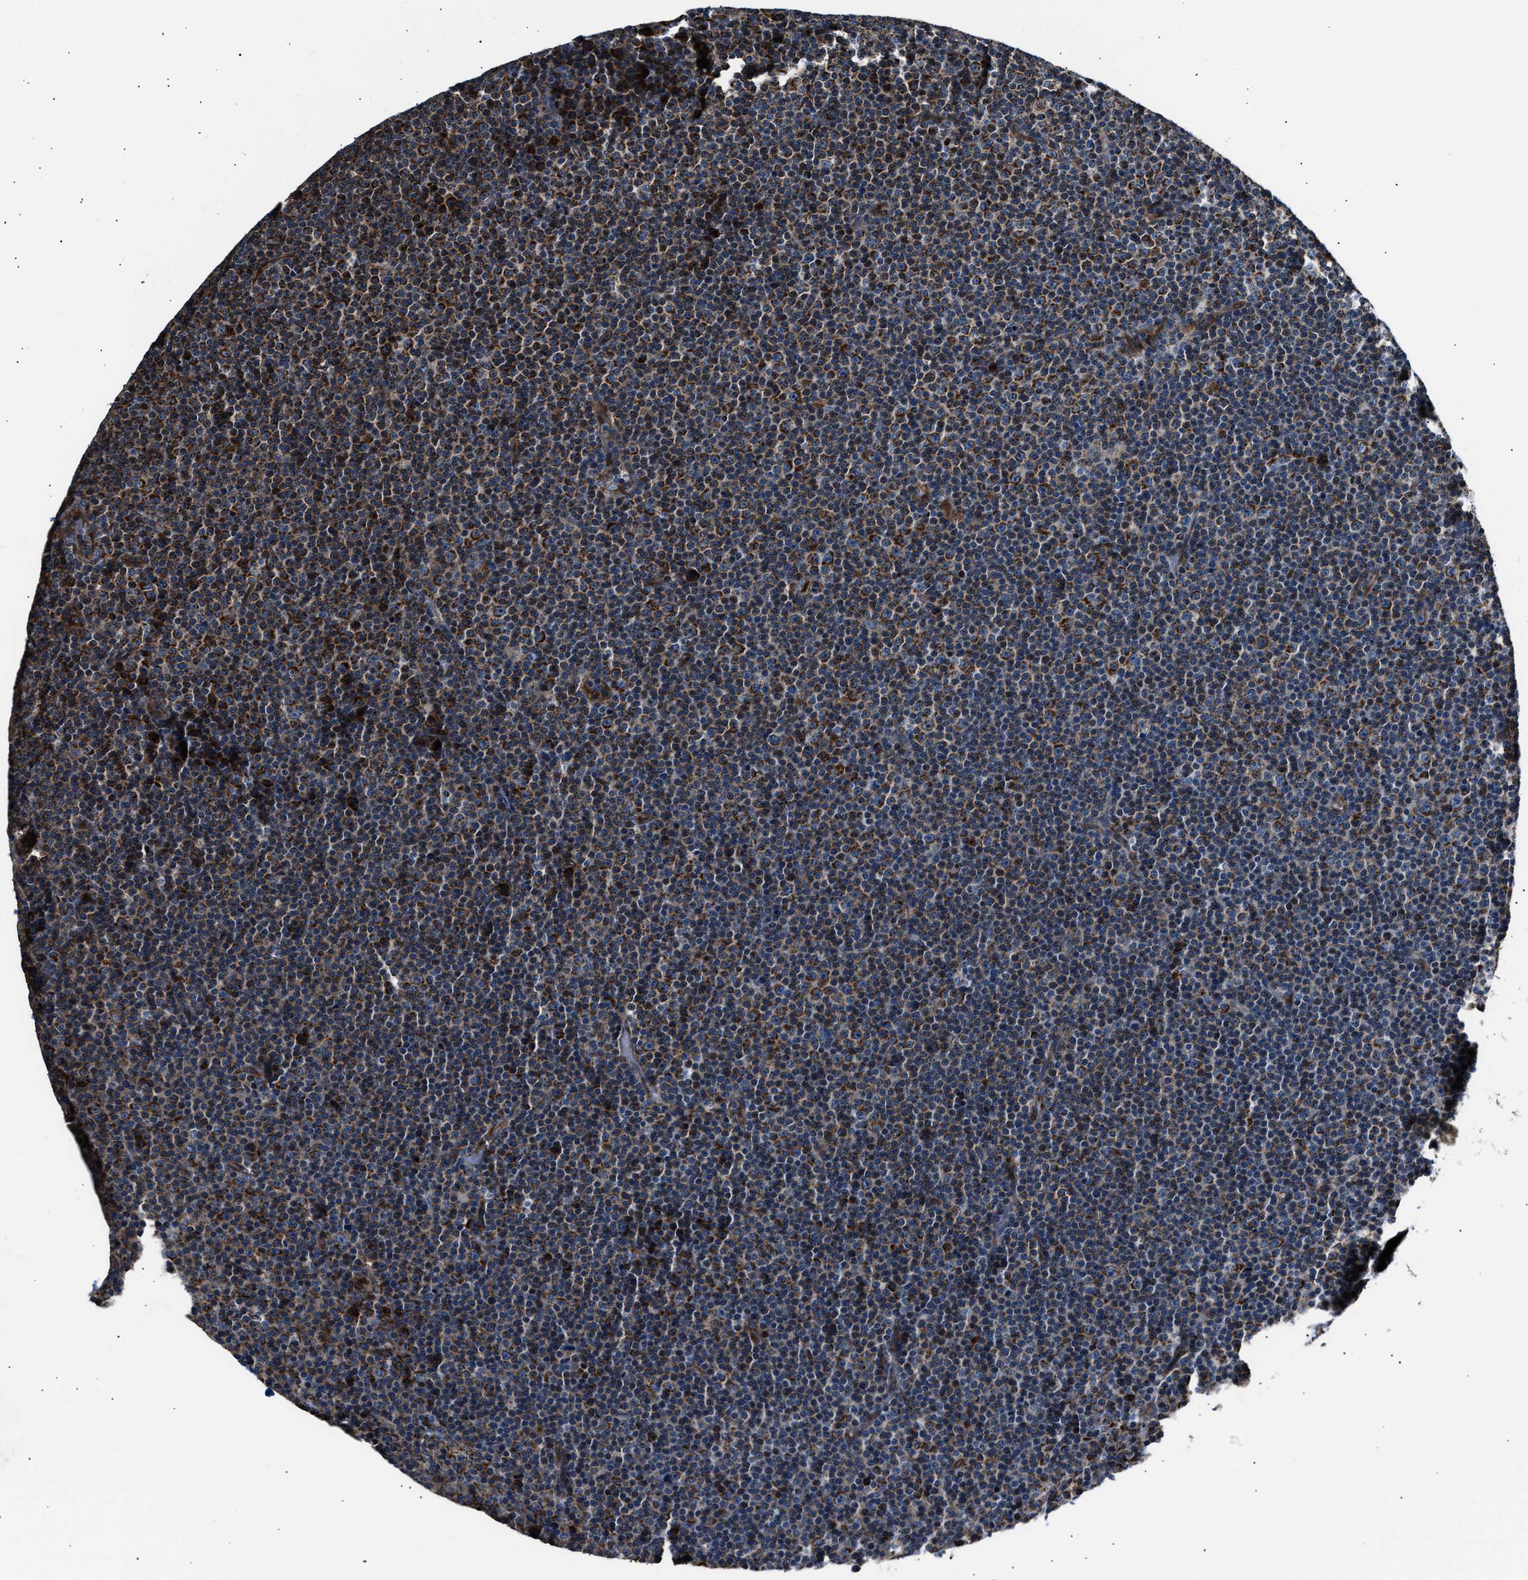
{"staining": {"intensity": "strong", "quantity": ">75%", "location": "cytoplasmic/membranous"}, "tissue": "lymphoma", "cell_type": "Tumor cells", "image_type": "cancer", "snomed": [{"axis": "morphology", "description": "Malignant lymphoma, non-Hodgkin's type, Low grade"}, {"axis": "topography", "description": "Lymph node"}], "caption": "Immunohistochemistry (DAB (3,3'-diaminobenzidine)) staining of human lymphoma shows strong cytoplasmic/membranous protein expression in approximately >75% of tumor cells.", "gene": "GGCT", "patient": {"sex": "female", "age": 67}}